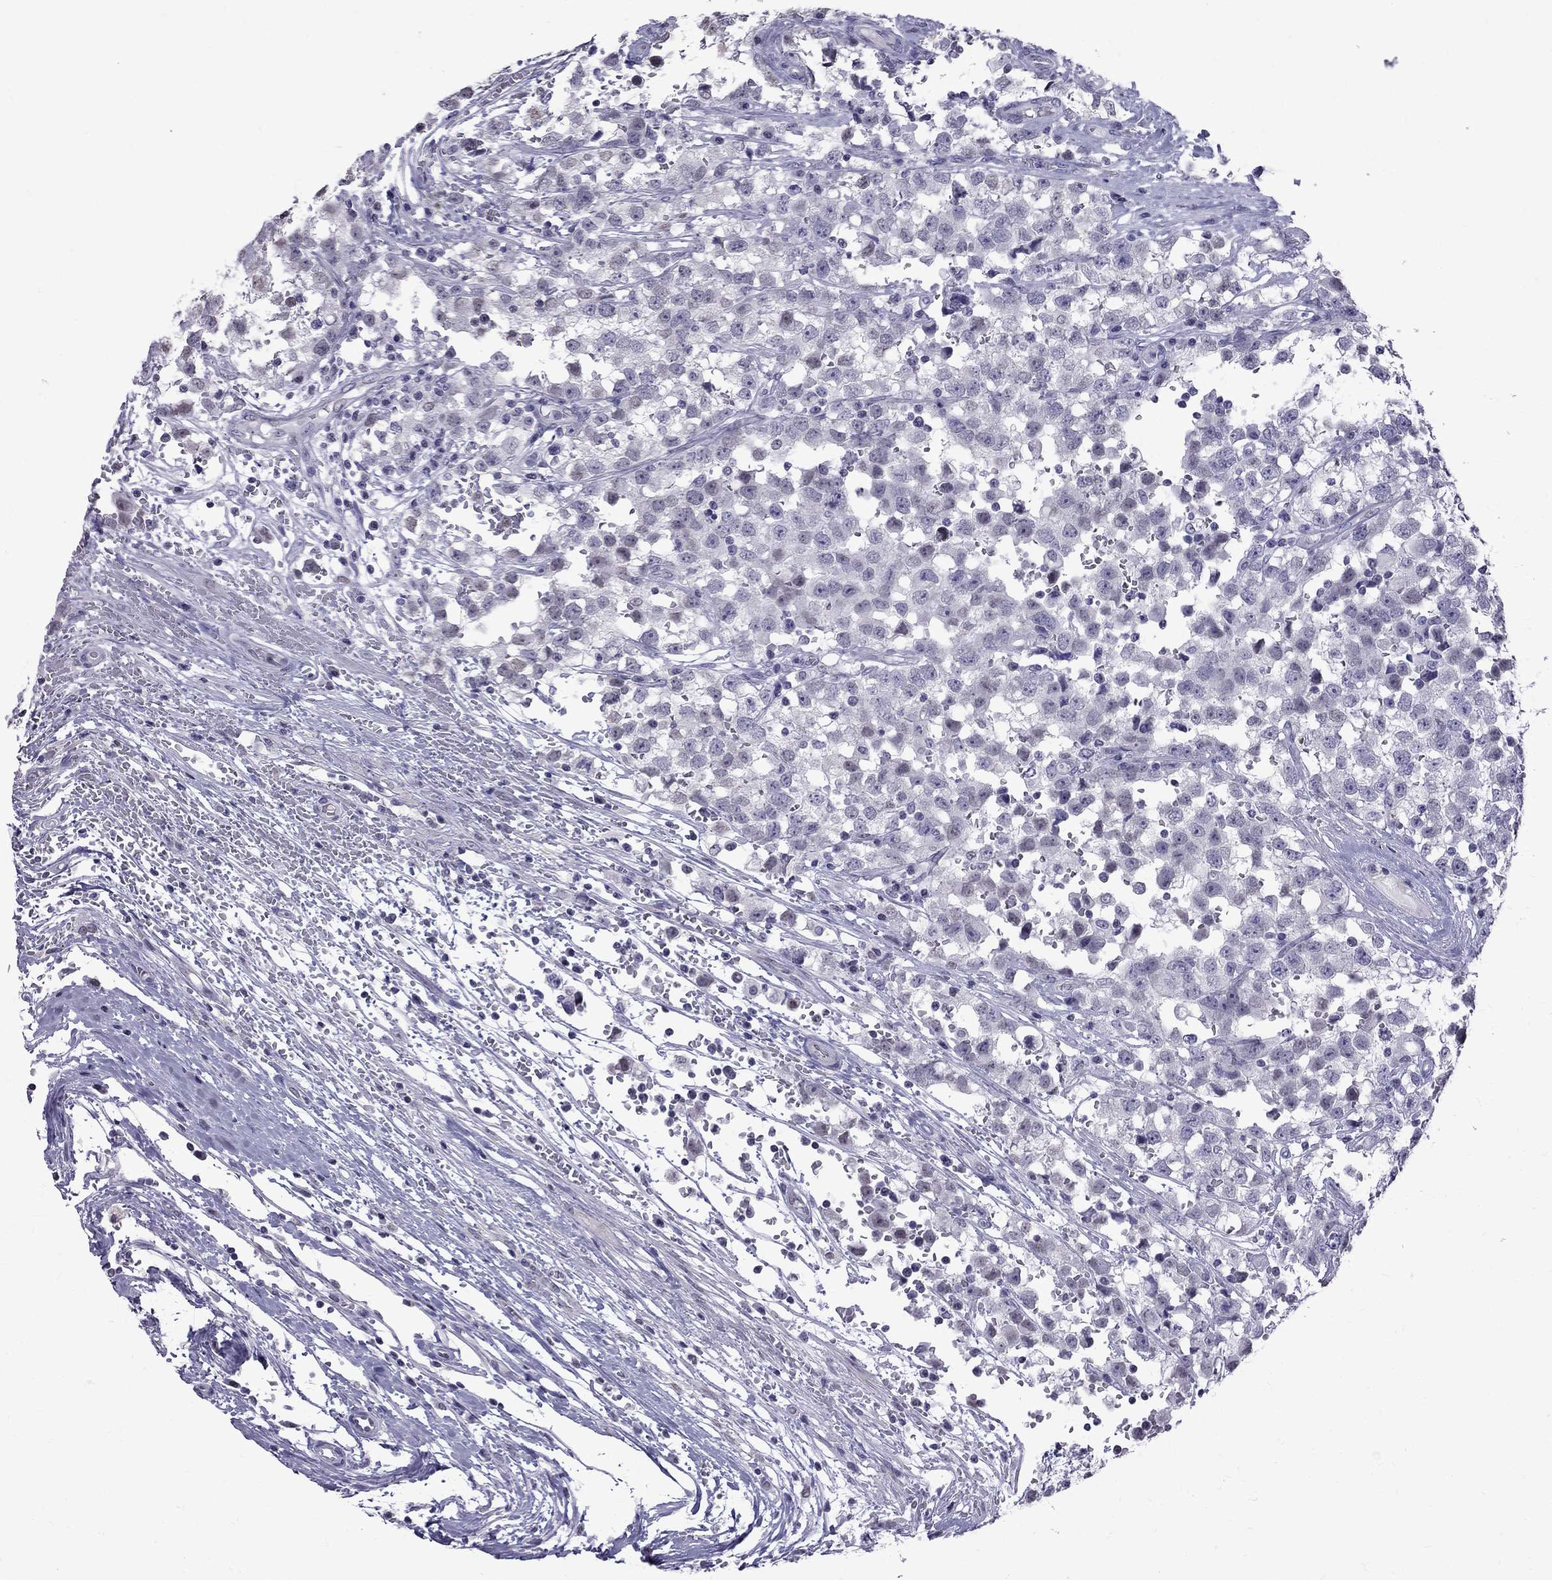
{"staining": {"intensity": "negative", "quantity": "none", "location": "none"}, "tissue": "testis cancer", "cell_type": "Tumor cells", "image_type": "cancer", "snomed": [{"axis": "morphology", "description": "Seminoma, NOS"}, {"axis": "topography", "description": "Testis"}], "caption": "Human testis seminoma stained for a protein using immunohistochemistry reveals no staining in tumor cells.", "gene": "MUC15", "patient": {"sex": "male", "age": 34}}